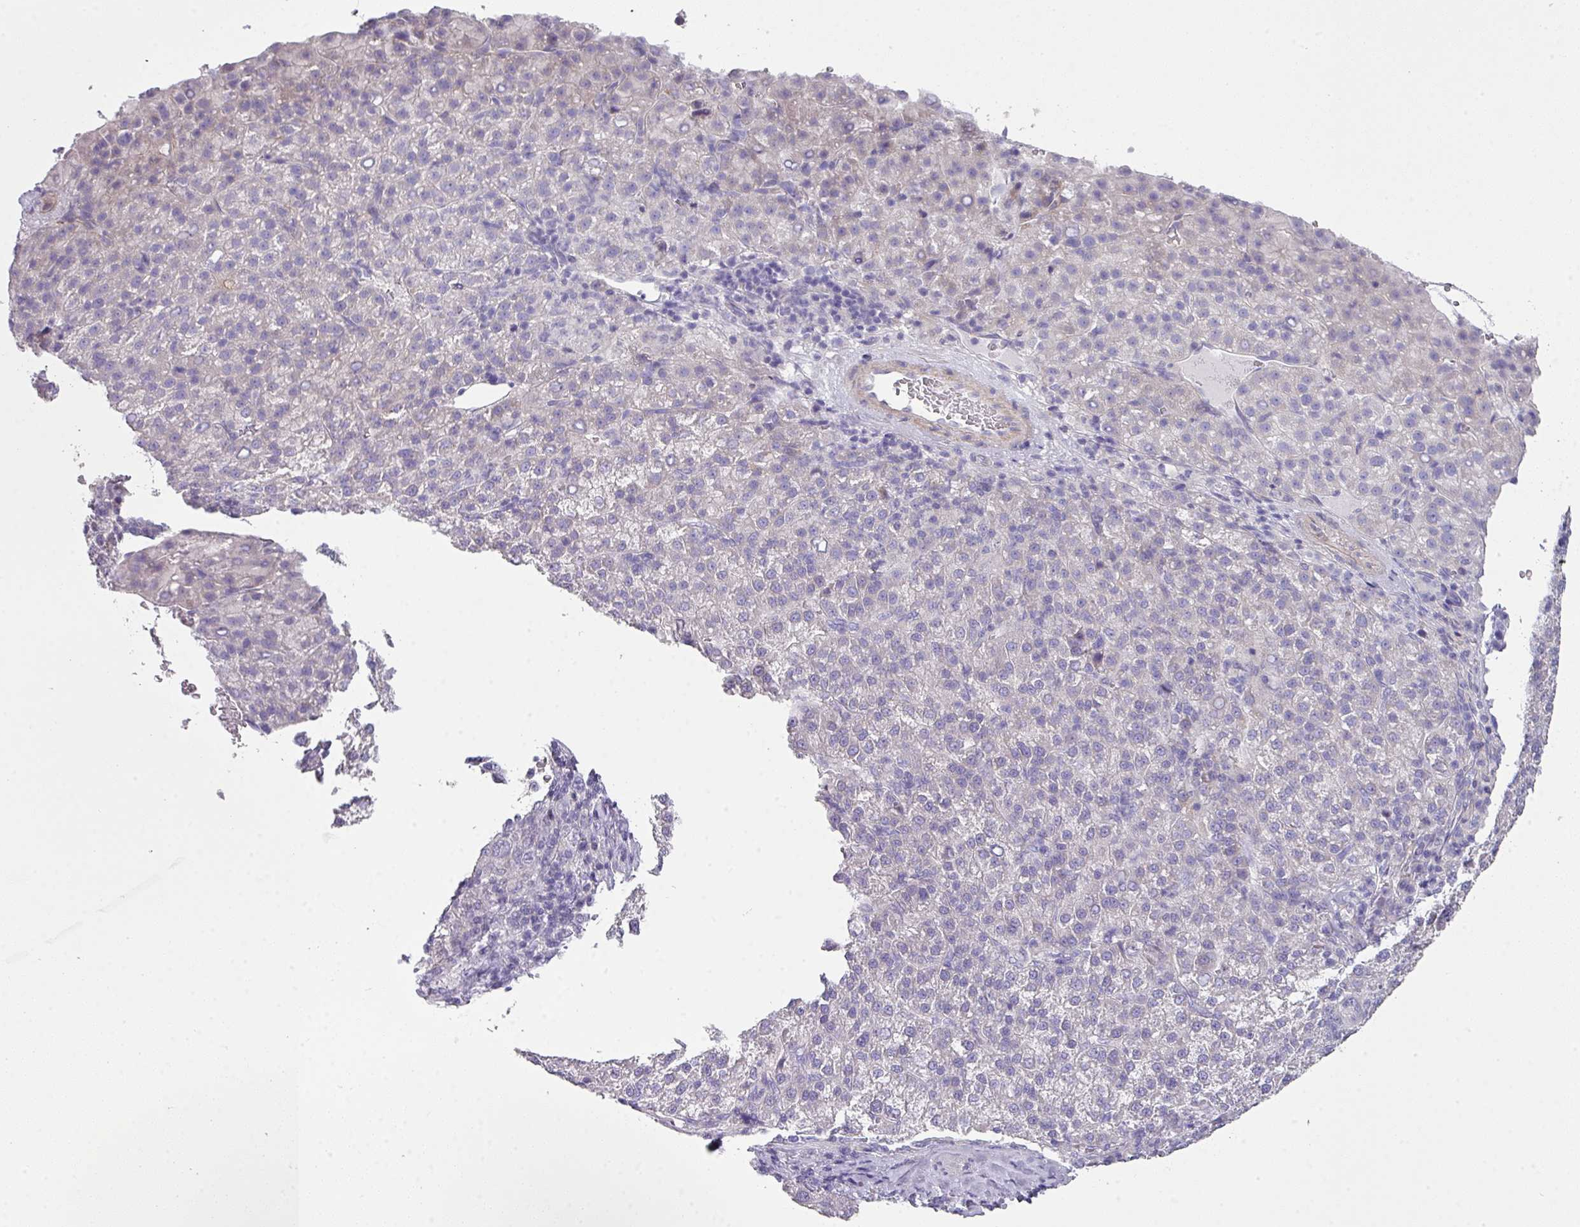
{"staining": {"intensity": "negative", "quantity": "none", "location": "none"}, "tissue": "liver cancer", "cell_type": "Tumor cells", "image_type": "cancer", "snomed": [{"axis": "morphology", "description": "Carcinoma, Hepatocellular, NOS"}, {"axis": "topography", "description": "Liver"}], "caption": "Tumor cells are negative for protein expression in human hepatocellular carcinoma (liver). (Brightfield microscopy of DAB immunohistochemistry (IHC) at high magnification).", "gene": "GLI4", "patient": {"sex": "female", "age": 58}}